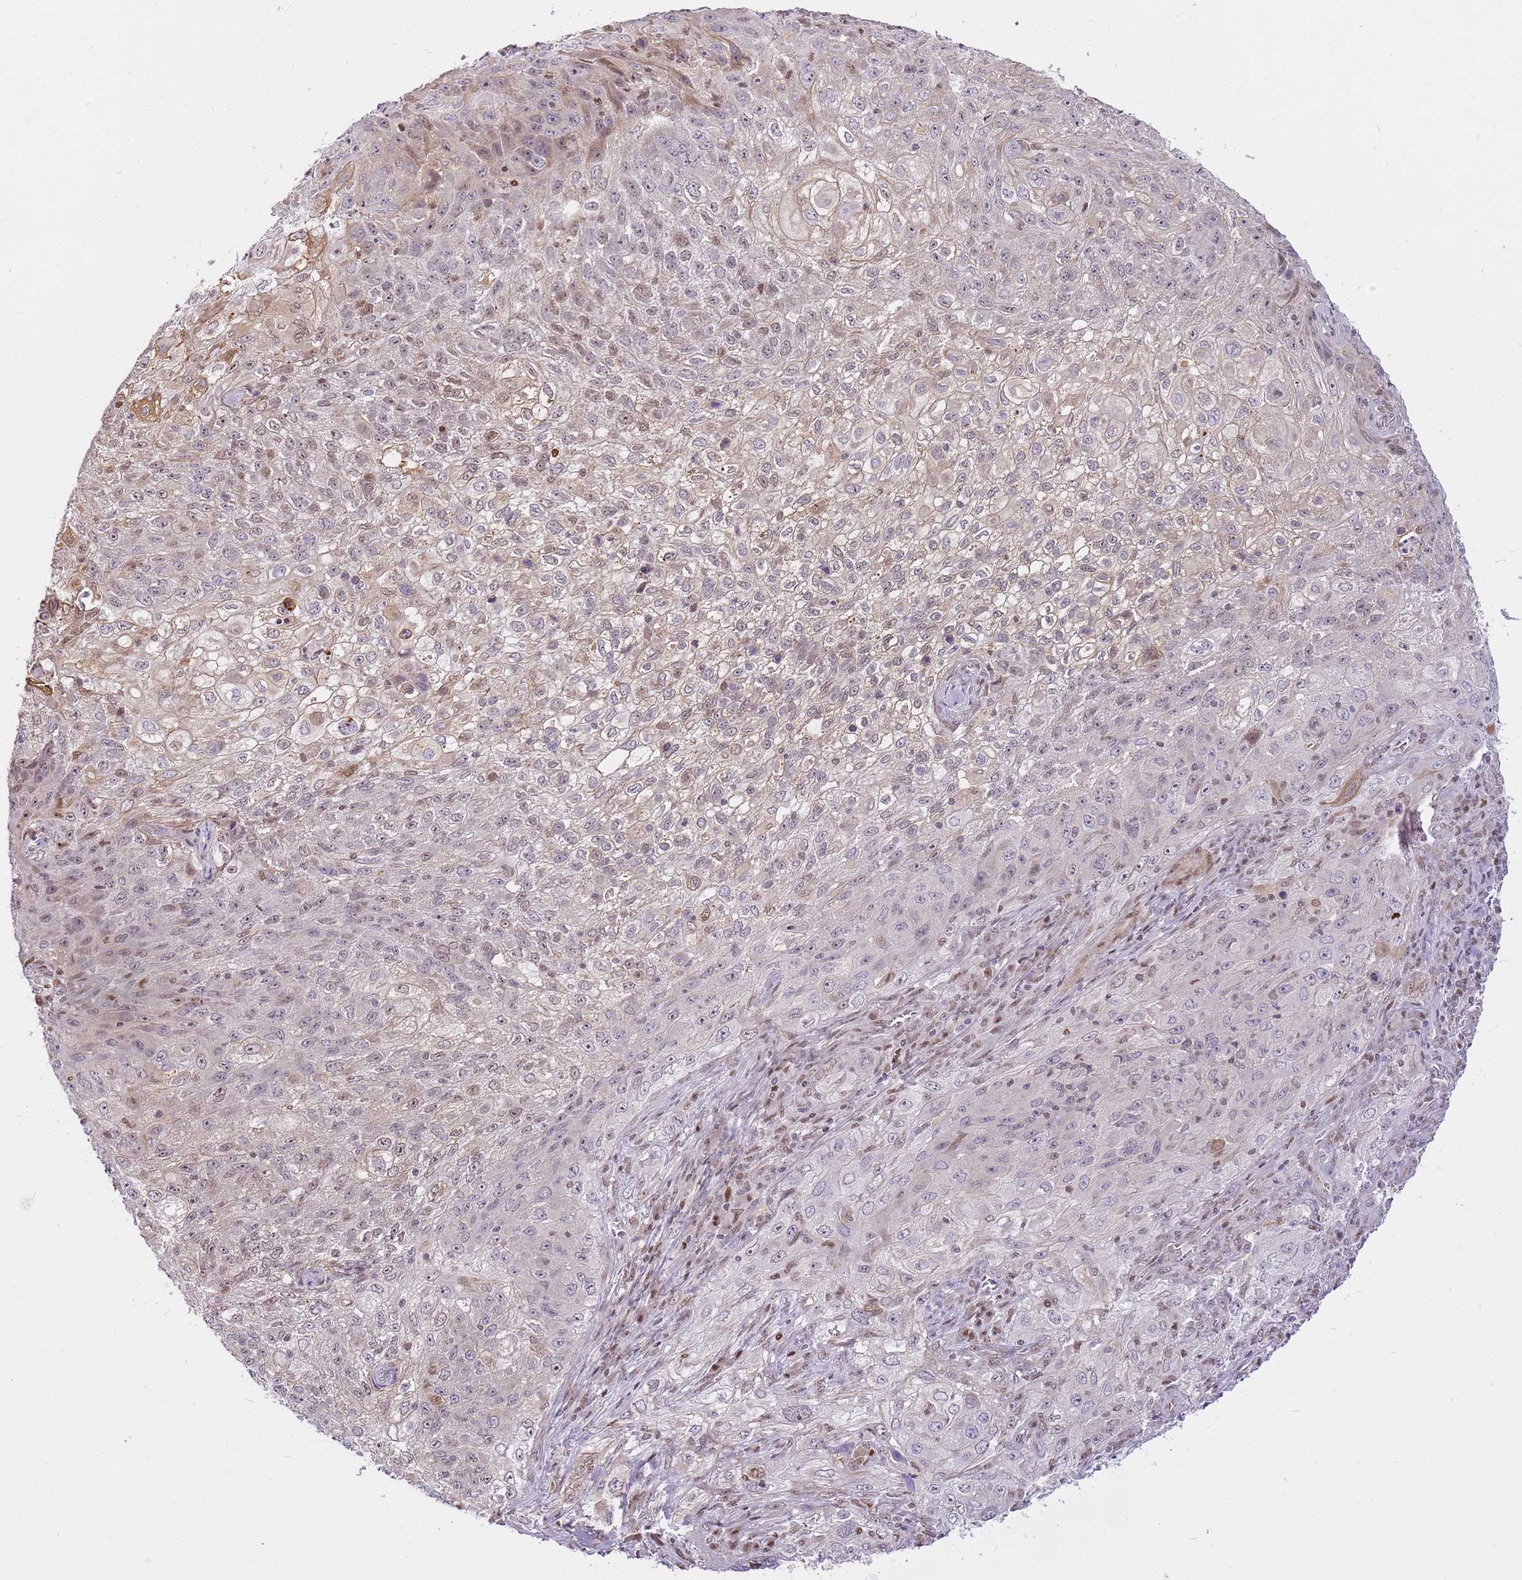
{"staining": {"intensity": "weak", "quantity": "25%-75%", "location": "cytoplasmic/membranous,nuclear"}, "tissue": "lung cancer", "cell_type": "Tumor cells", "image_type": "cancer", "snomed": [{"axis": "morphology", "description": "Squamous cell carcinoma, NOS"}, {"axis": "topography", "description": "Lung"}], "caption": "Tumor cells demonstrate low levels of weak cytoplasmic/membranous and nuclear staining in about 25%-75% of cells in human lung cancer (squamous cell carcinoma).", "gene": "RFK", "patient": {"sex": "female", "age": 69}}